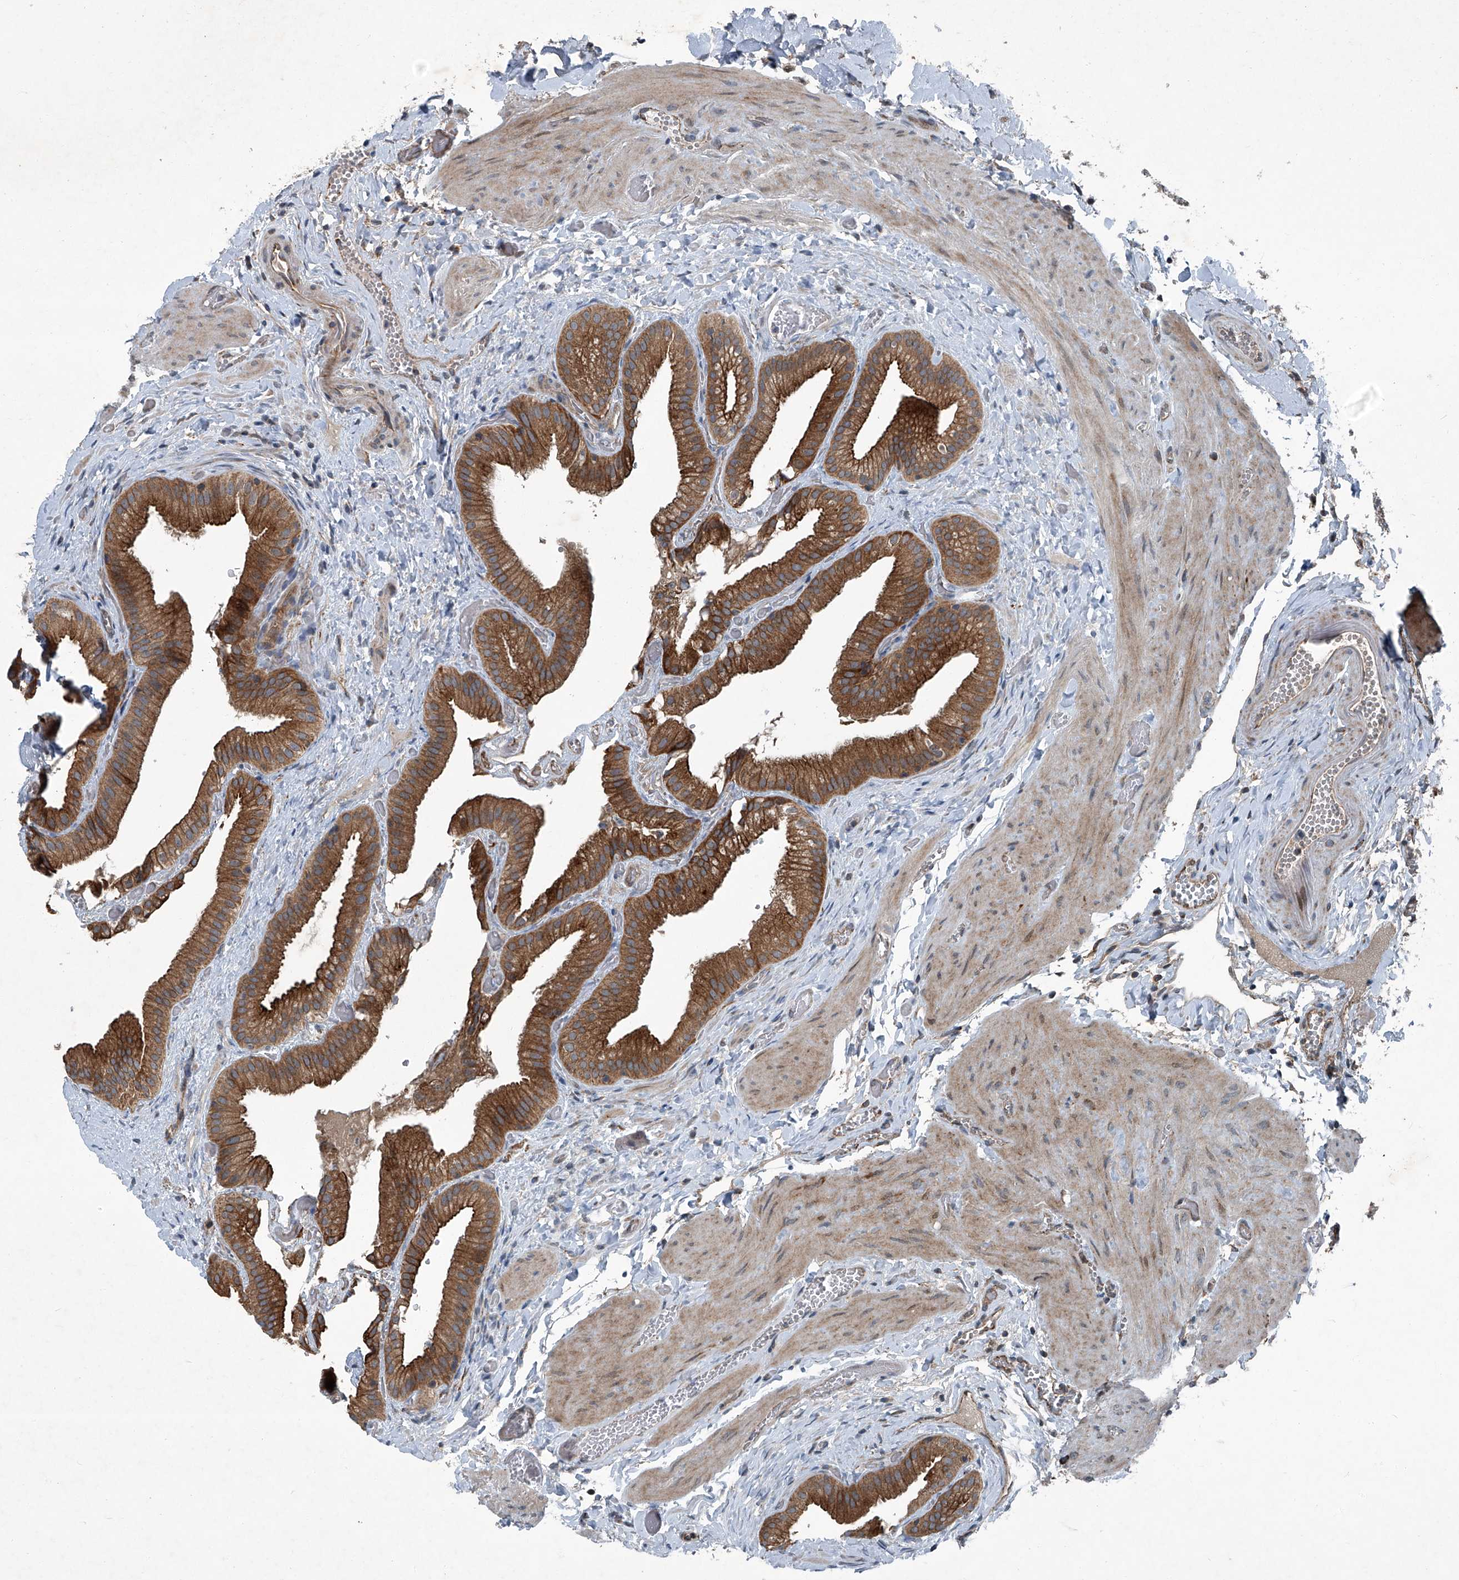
{"staining": {"intensity": "strong", "quantity": ">75%", "location": "cytoplasmic/membranous"}, "tissue": "gallbladder", "cell_type": "Glandular cells", "image_type": "normal", "snomed": [{"axis": "morphology", "description": "Normal tissue, NOS"}, {"axis": "topography", "description": "Gallbladder"}], "caption": "Immunohistochemistry micrograph of unremarkable gallbladder: human gallbladder stained using immunohistochemistry exhibits high levels of strong protein expression localized specifically in the cytoplasmic/membranous of glandular cells, appearing as a cytoplasmic/membranous brown color.", "gene": "SENP2", "patient": {"sex": "female", "age": 64}}